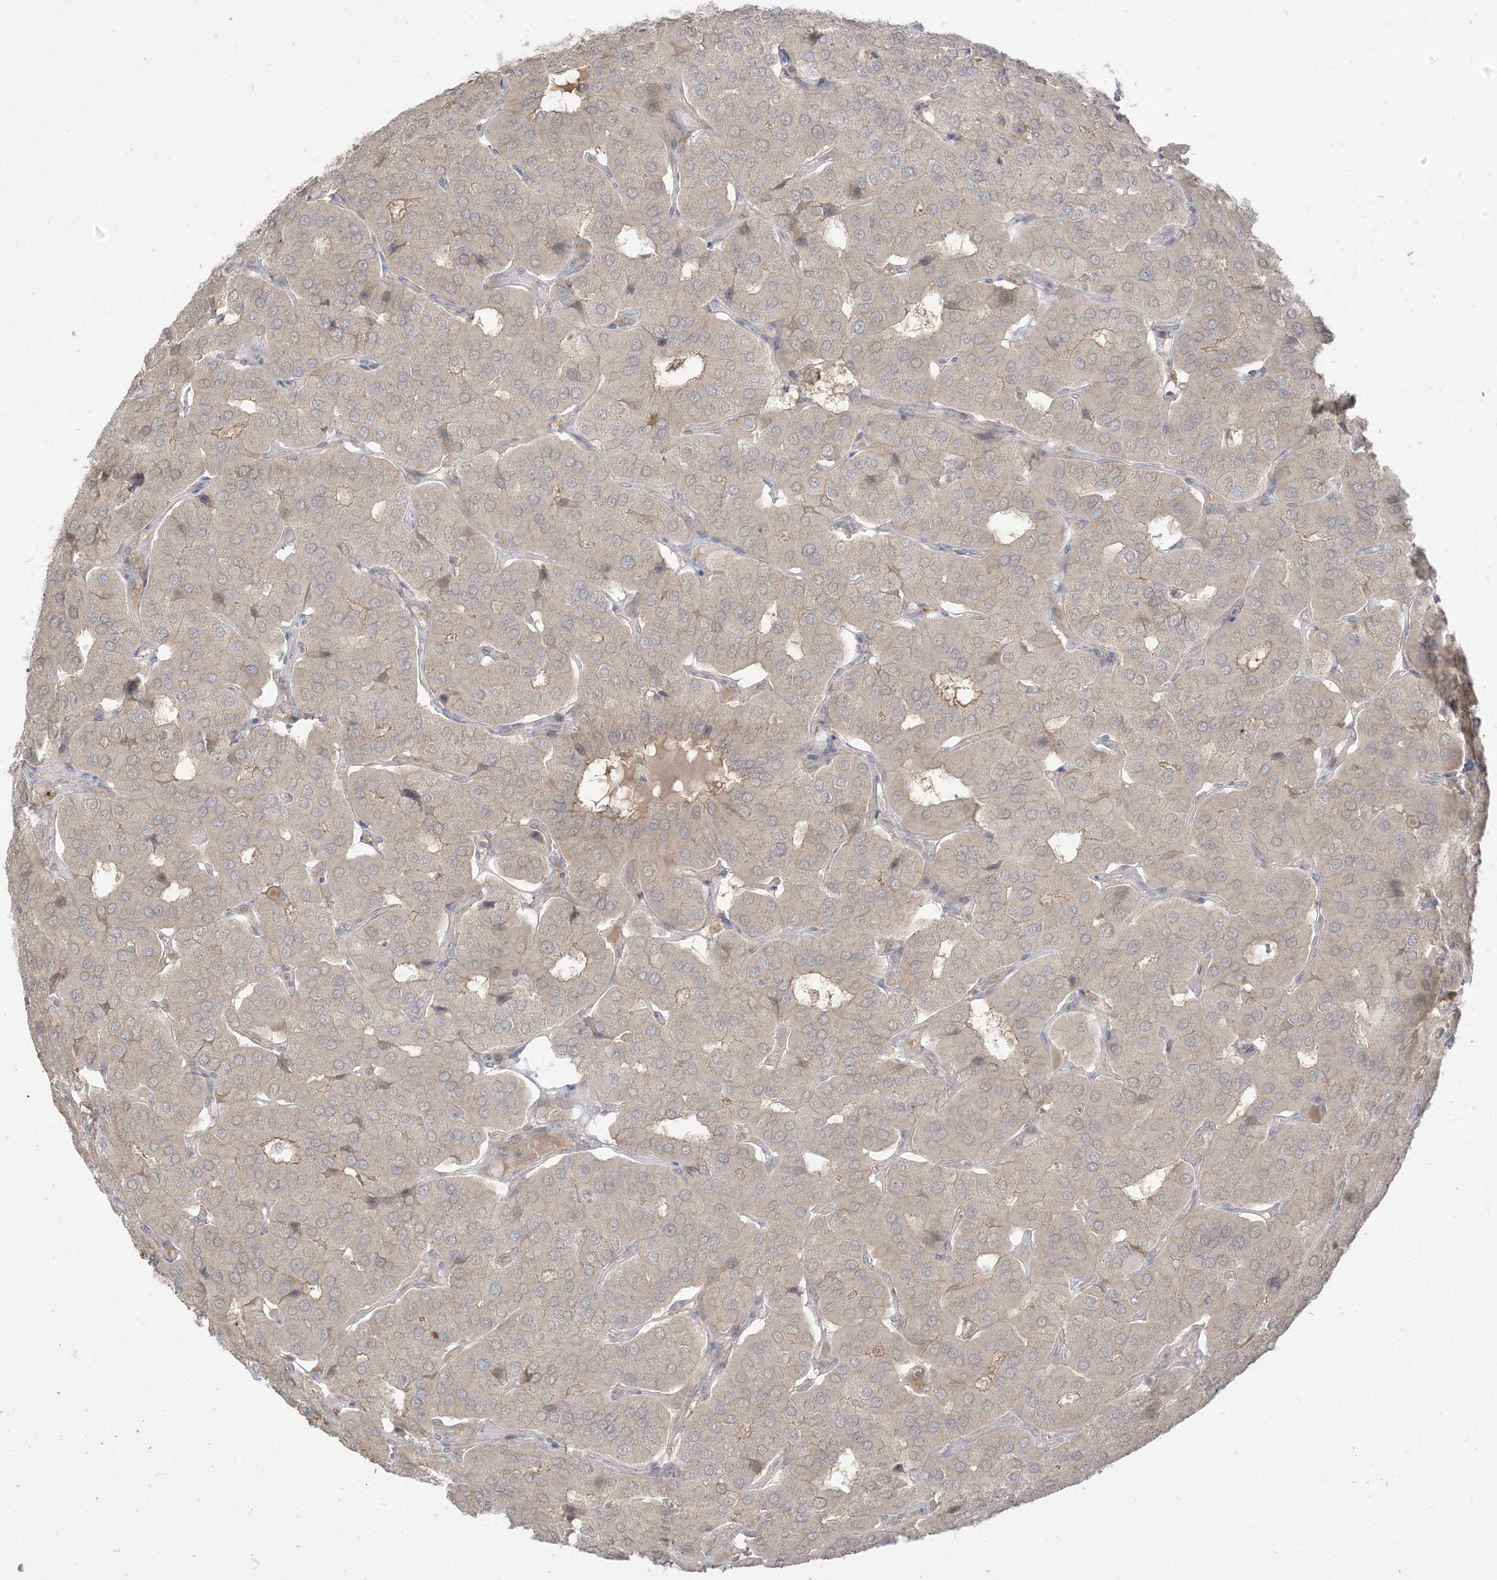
{"staining": {"intensity": "negative", "quantity": "none", "location": "none"}, "tissue": "parathyroid gland", "cell_type": "Glandular cells", "image_type": "normal", "snomed": [{"axis": "morphology", "description": "Normal tissue, NOS"}, {"axis": "morphology", "description": "Adenoma, NOS"}, {"axis": "topography", "description": "Parathyroid gland"}], "caption": "IHC of normal human parathyroid gland demonstrates no expression in glandular cells.", "gene": "TBCC", "patient": {"sex": "female", "age": 86}}